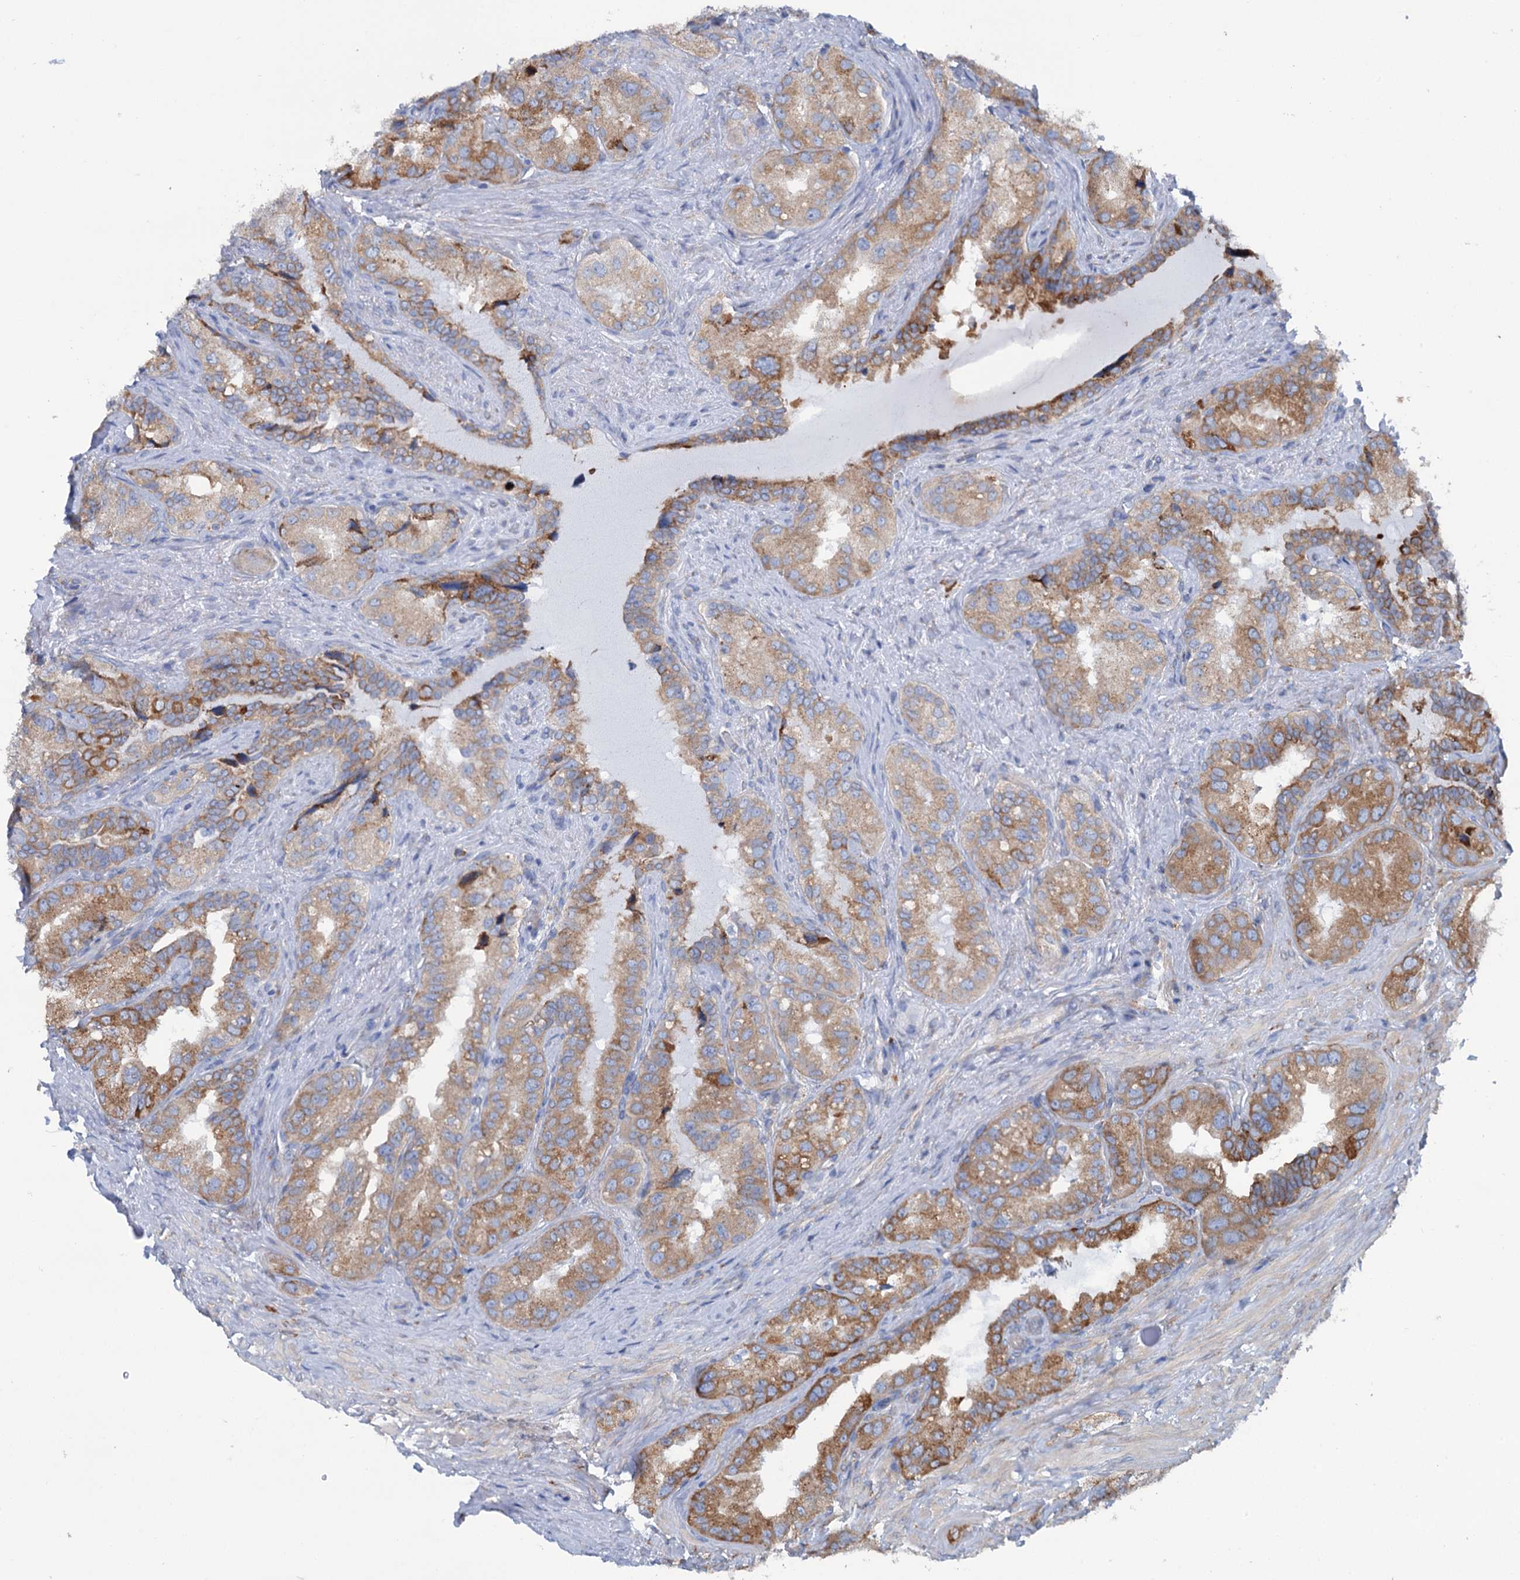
{"staining": {"intensity": "moderate", "quantity": "25%-75%", "location": "cytoplasmic/membranous"}, "tissue": "seminal vesicle", "cell_type": "Glandular cells", "image_type": "normal", "snomed": [{"axis": "morphology", "description": "Normal tissue, NOS"}, {"axis": "topography", "description": "Seminal veicle"}, {"axis": "topography", "description": "Peripheral nerve tissue"}], "caption": "This histopathology image displays immunohistochemistry staining of unremarkable seminal vesicle, with medium moderate cytoplasmic/membranous staining in about 25%-75% of glandular cells.", "gene": "SHE", "patient": {"sex": "male", "age": 67}}